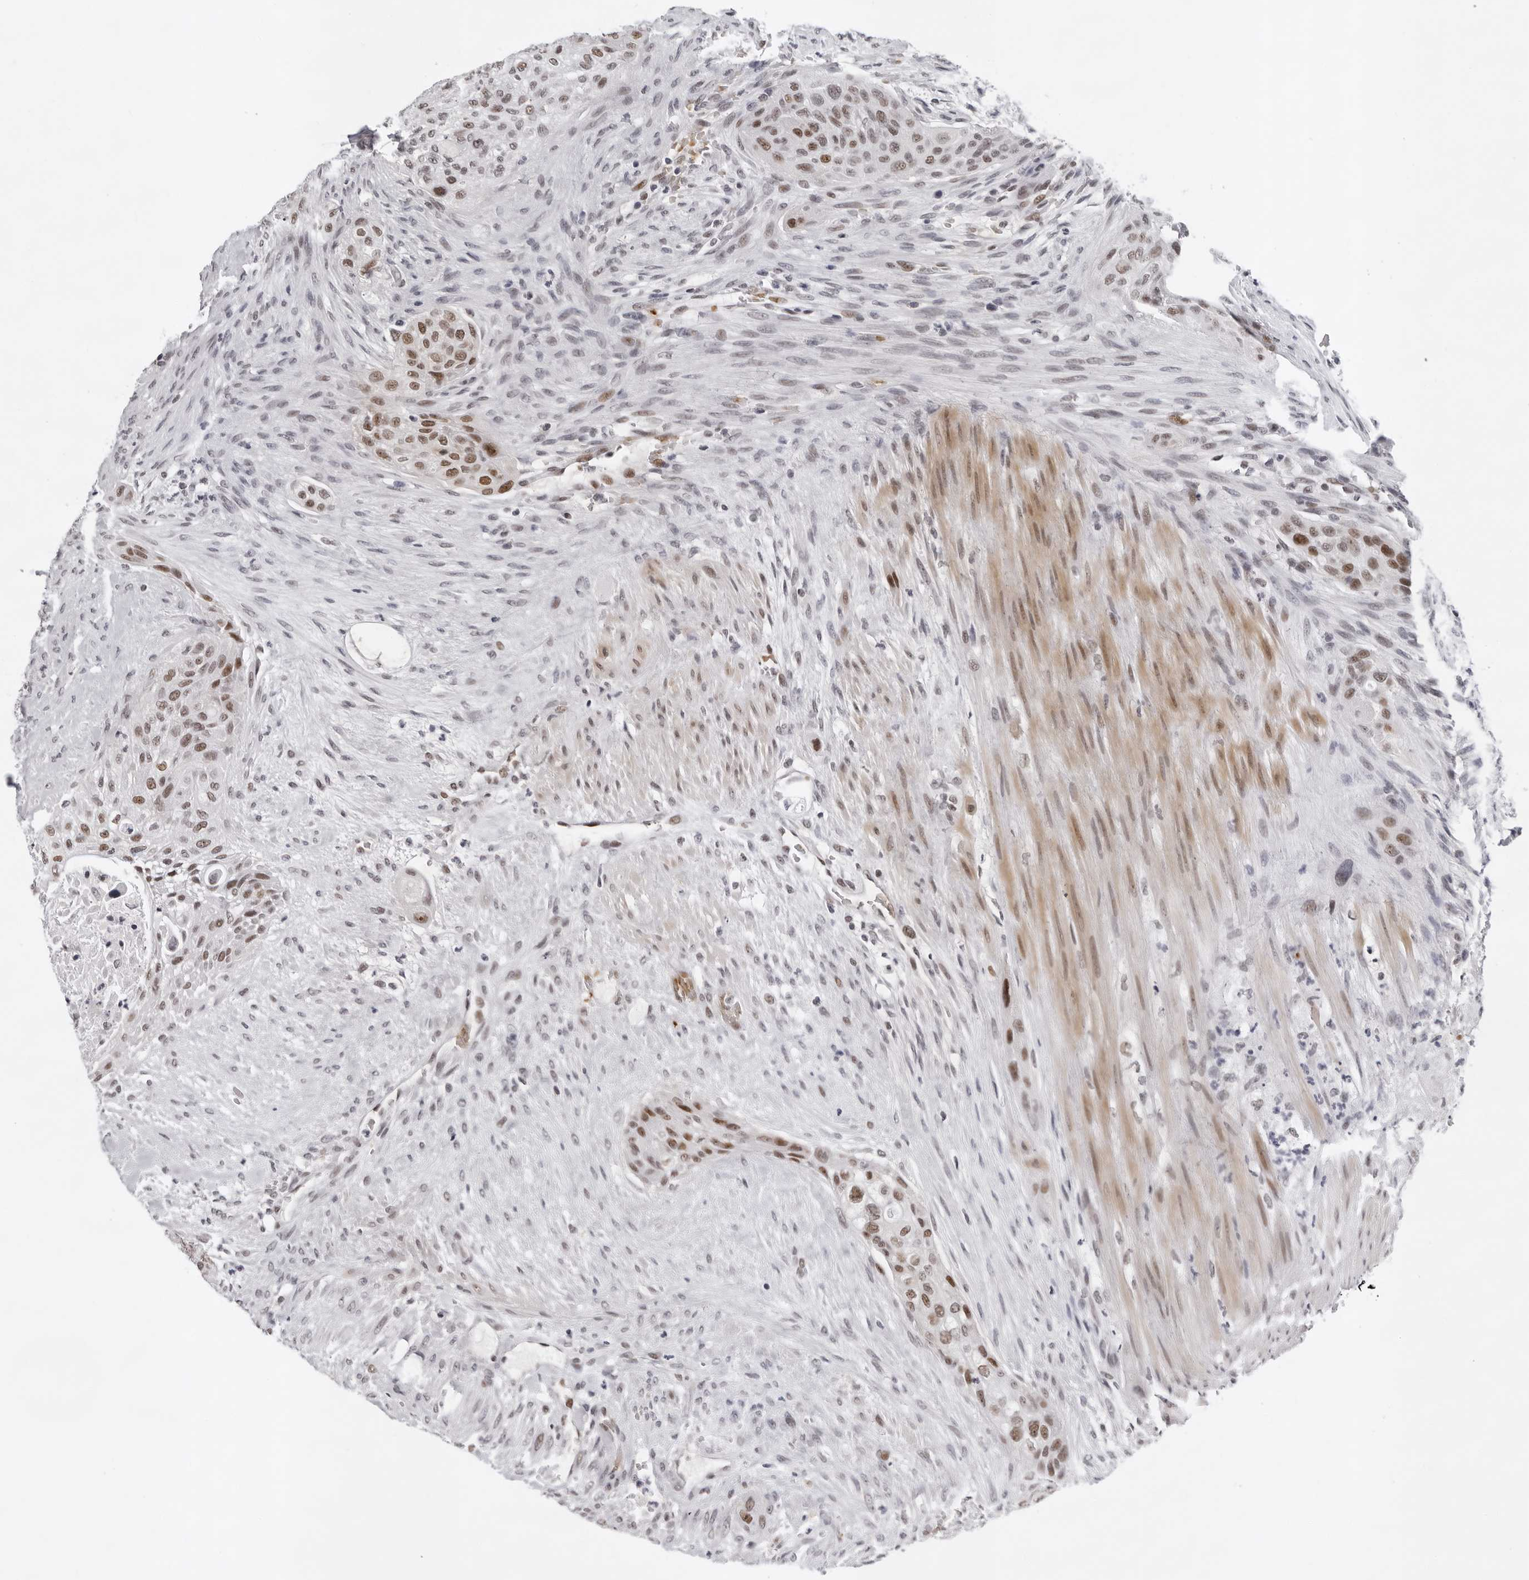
{"staining": {"intensity": "moderate", "quantity": ">75%", "location": "nuclear"}, "tissue": "urothelial cancer", "cell_type": "Tumor cells", "image_type": "cancer", "snomed": [{"axis": "morphology", "description": "Urothelial carcinoma, High grade"}, {"axis": "topography", "description": "Urinary bladder"}], "caption": "Protein analysis of urothelial cancer tissue shows moderate nuclear positivity in approximately >75% of tumor cells.", "gene": "USP1", "patient": {"sex": "male", "age": 35}}